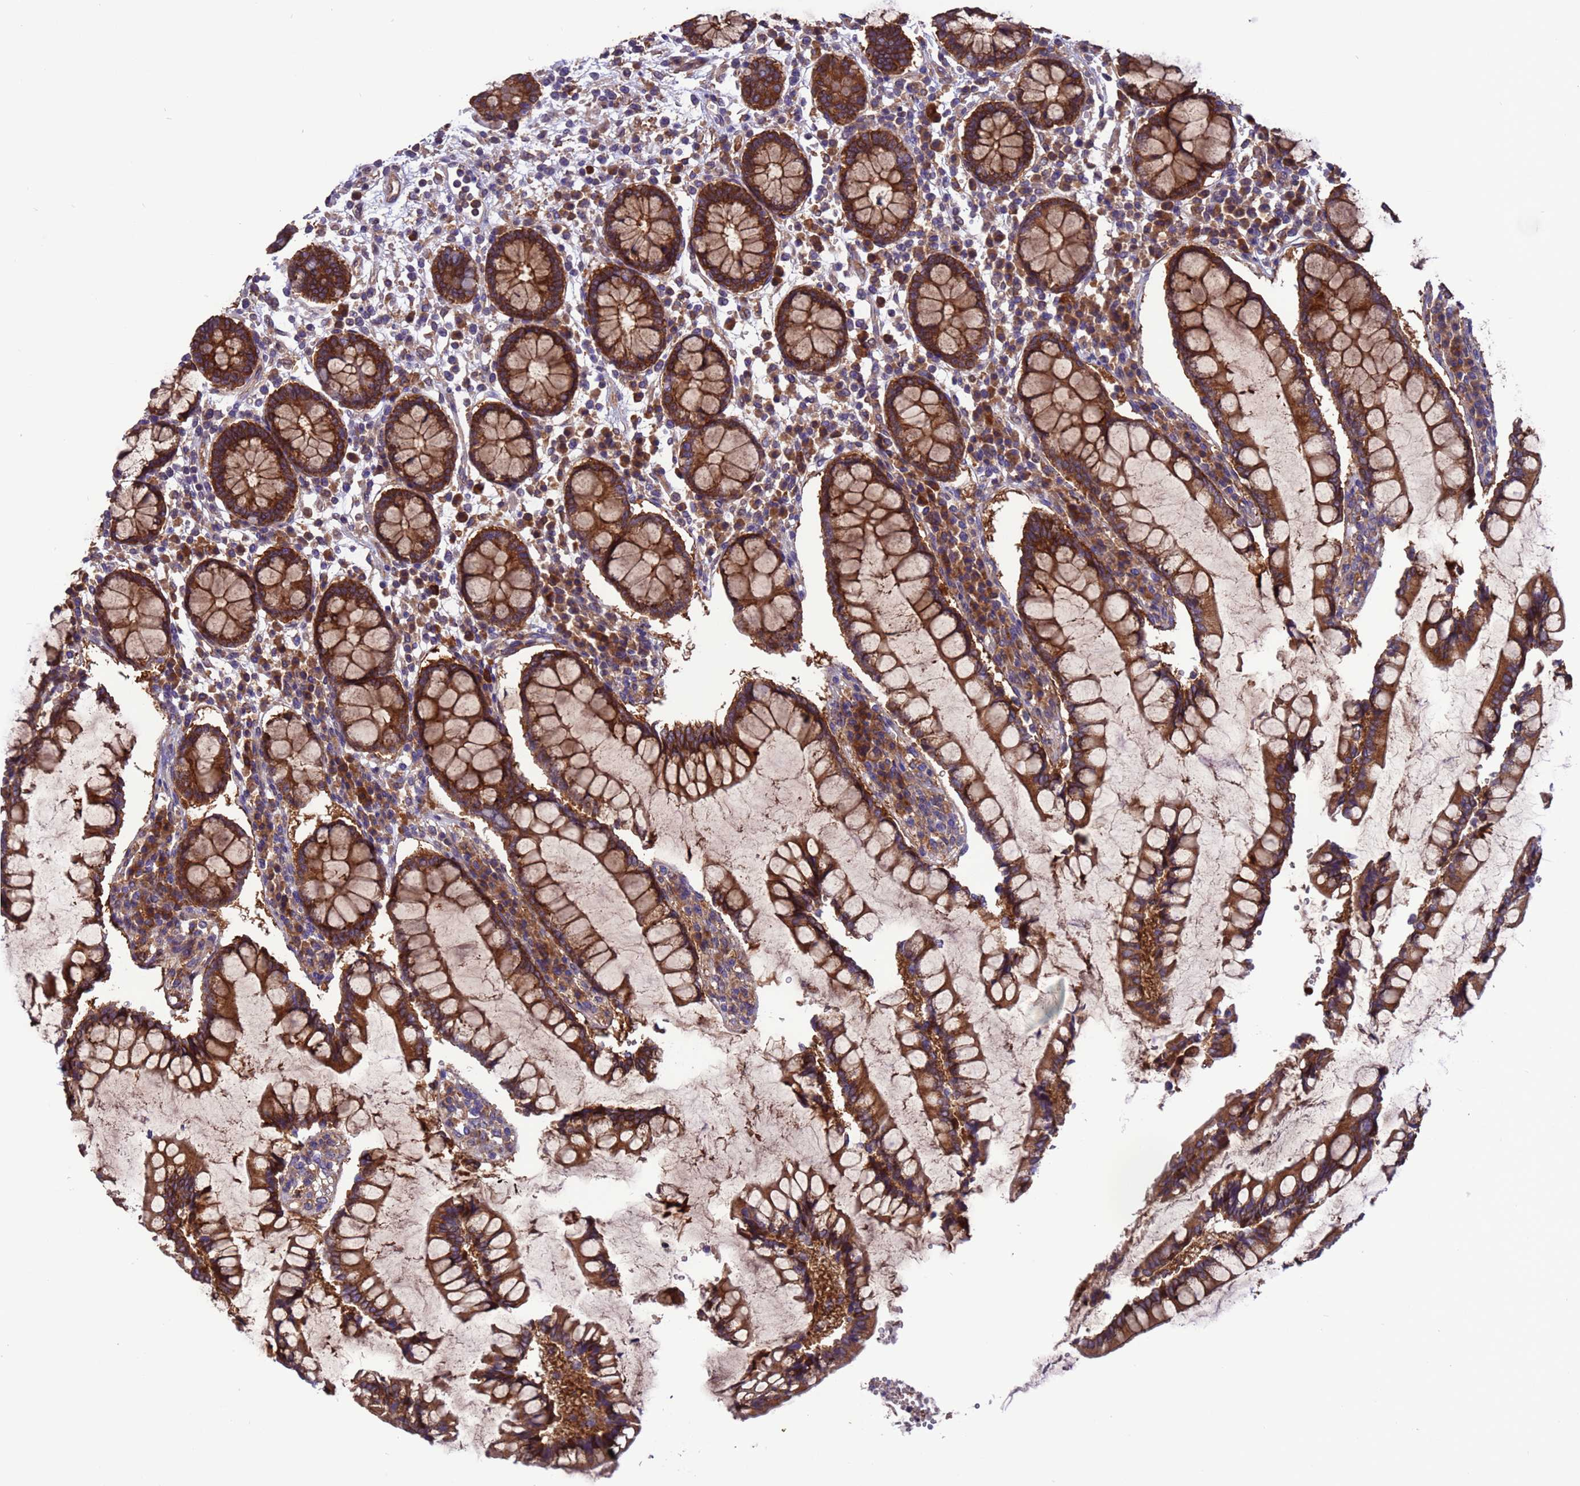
{"staining": {"intensity": "moderate", "quantity": ">75%", "location": "cytoplasmic/membranous"}, "tissue": "colon", "cell_type": "Endothelial cells", "image_type": "normal", "snomed": [{"axis": "morphology", "description": "Normal tissue, NOS"}, {"axis": "topography", "description": "Colon"}], "caption": "Human colon stained for a protein (brown) displays moderate cytoplasmic/membranous positive positivity in about >75% of endothelial cells.", "gene": "ARHGAP12", "patient": {"sex": "female", "age": 79}}